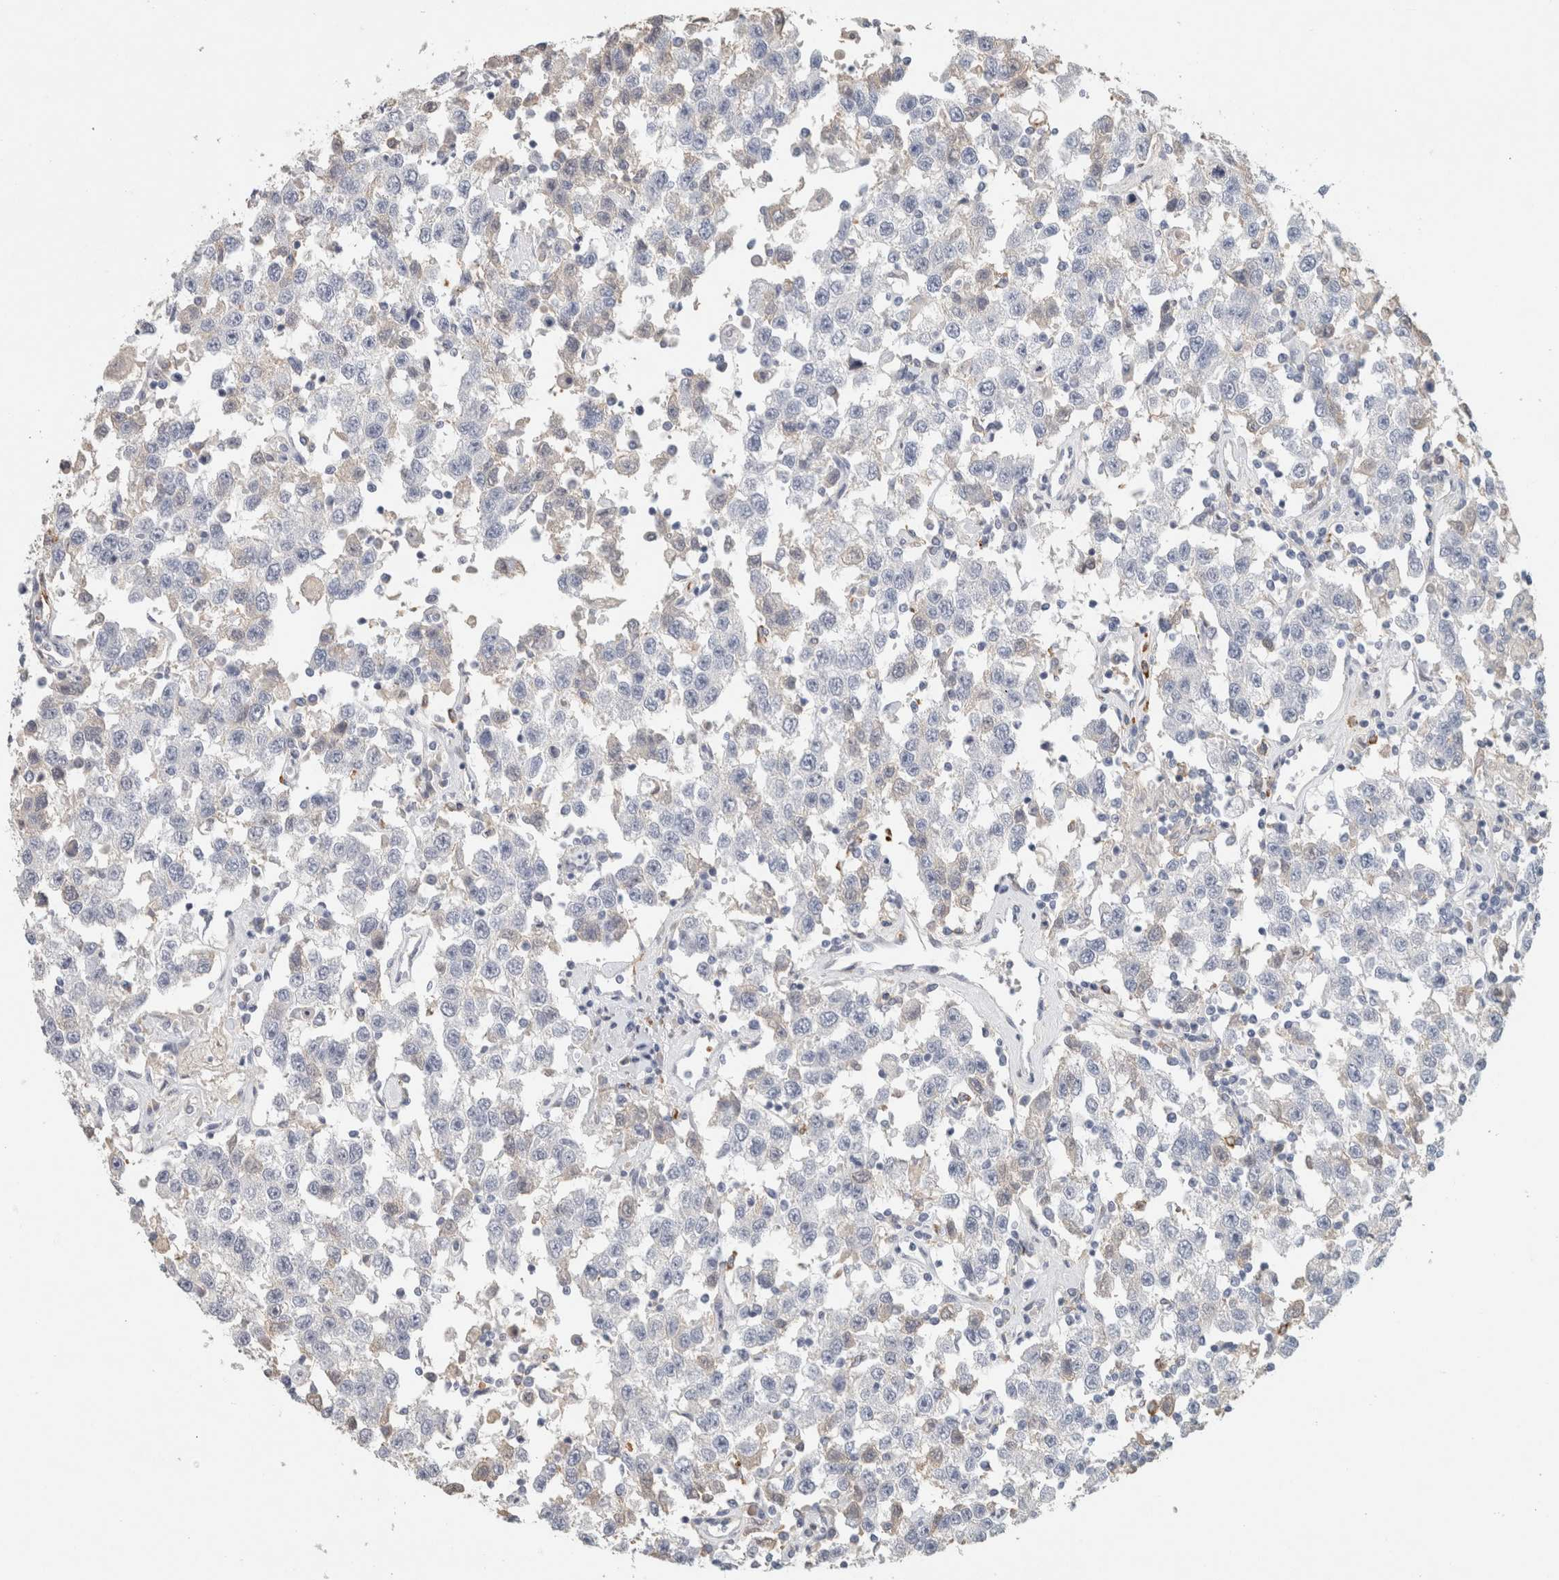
{"staining": {"intensity": "negative", "quantity": "none", "location": "none"}, "tissue": "testis cancer", "cell_type": "Tumor cells", "image_type": "cancer", "snomed": [{"axis": "morphology", "description": "Seminoma, NOS"}, {"axis": "topography", "description": "Testis"}], "caption": "Protein analysis of testis seminoma reveals no significant positivity in tumor cells.", "gene": "CD36", "patient": {"sex": "male", "age": 41}}